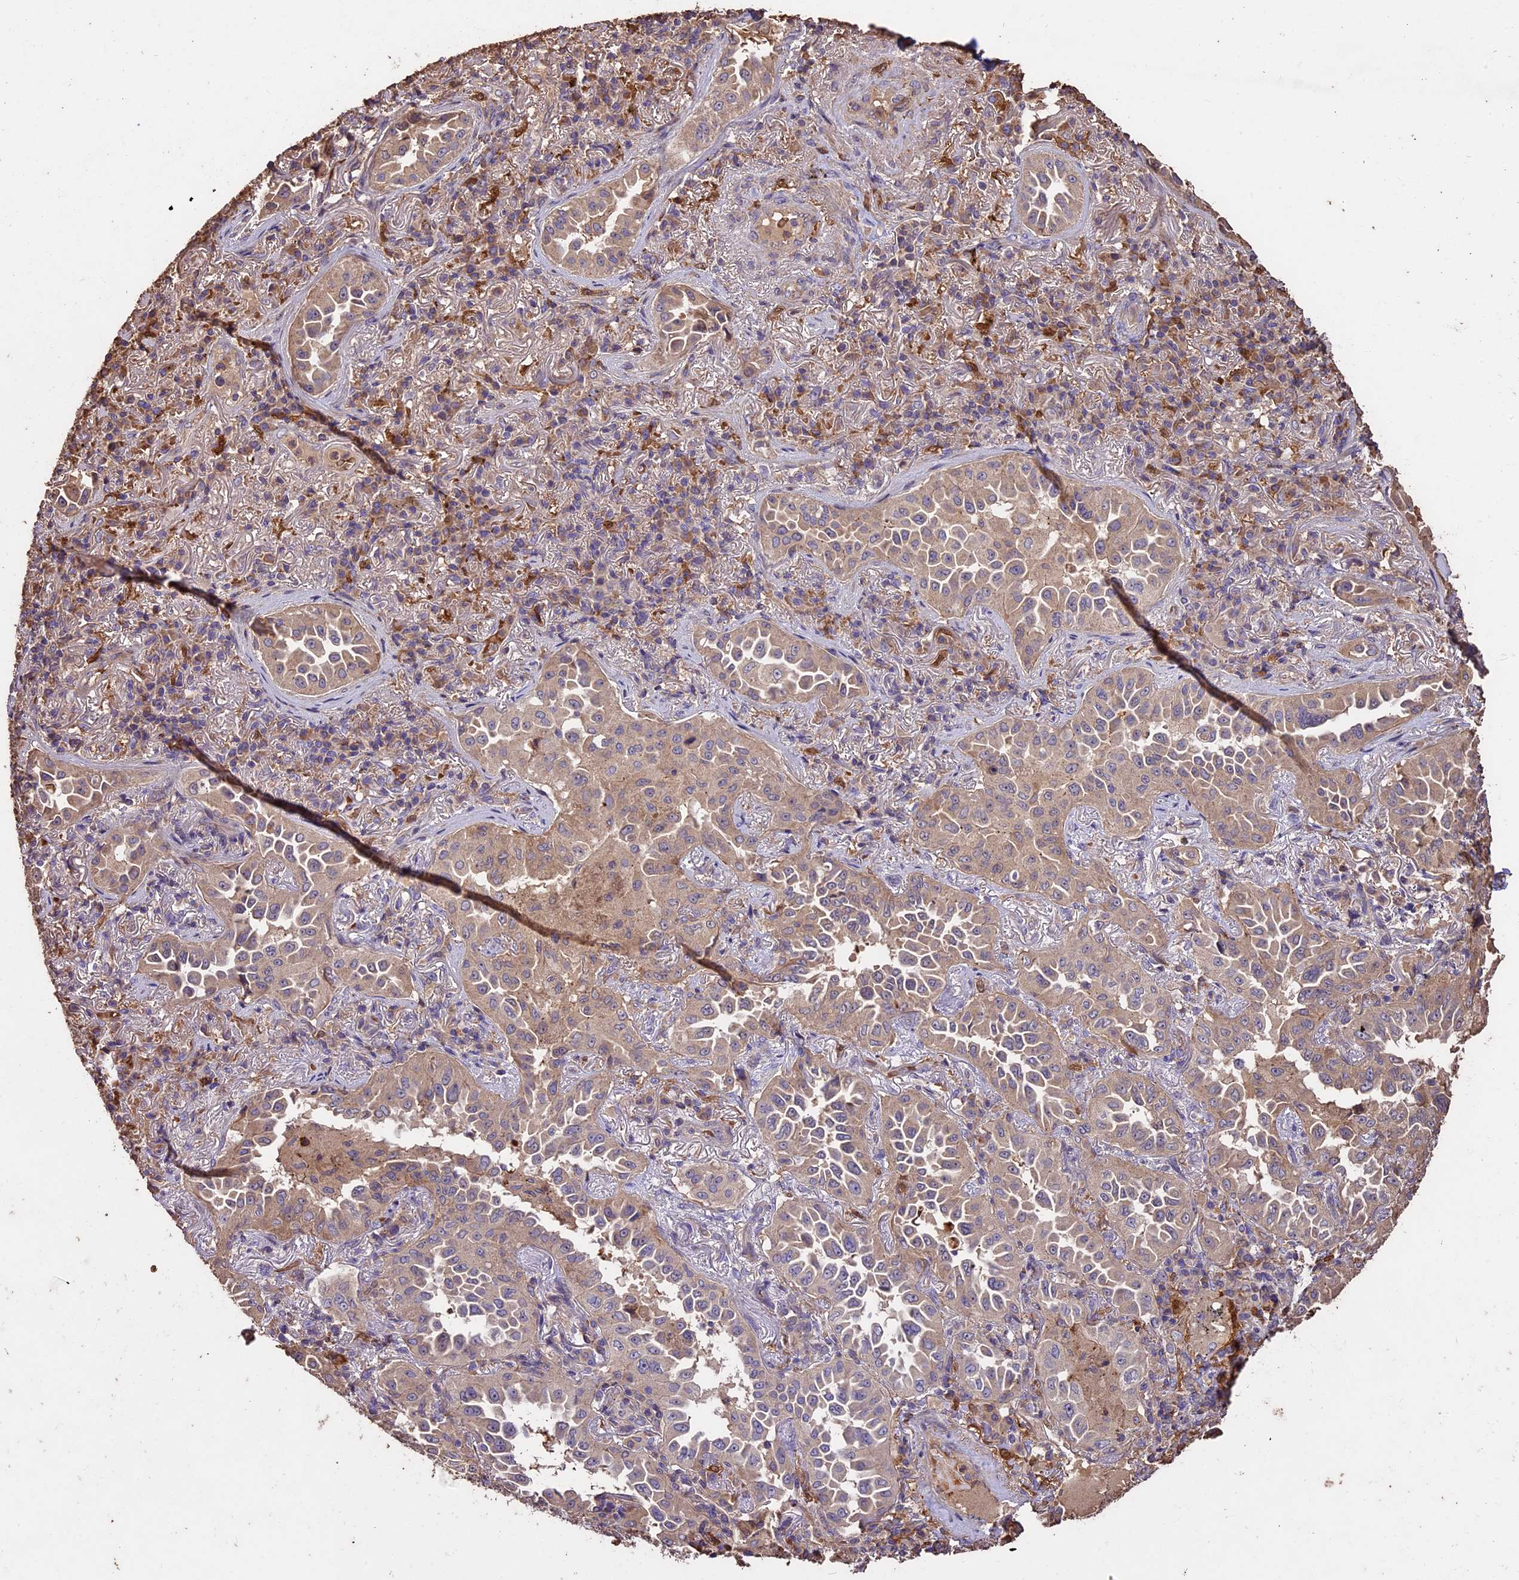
{"staining": {"intensity": "weak", "quantity": "25%-75%", "location": "cytoplasmic/membranous"}, "tissue": "lung cancer", "cell_type": "Tumor cells", "image_type": "cancer", "snomed": [{"axis": "morphology", "description": "Adenocarcinoma, NOS"}, {"axis": "topography", "description": "Lung"}], "caption": "This micrograph shows immunohistochemistry (IHC) staining of lung cancer, with low weak cytoplasmic/membranous positivity in about 25%-75% of tumor cells.", "gene": "CRLF1", "patient": {"sex": "female", "age": 69}}